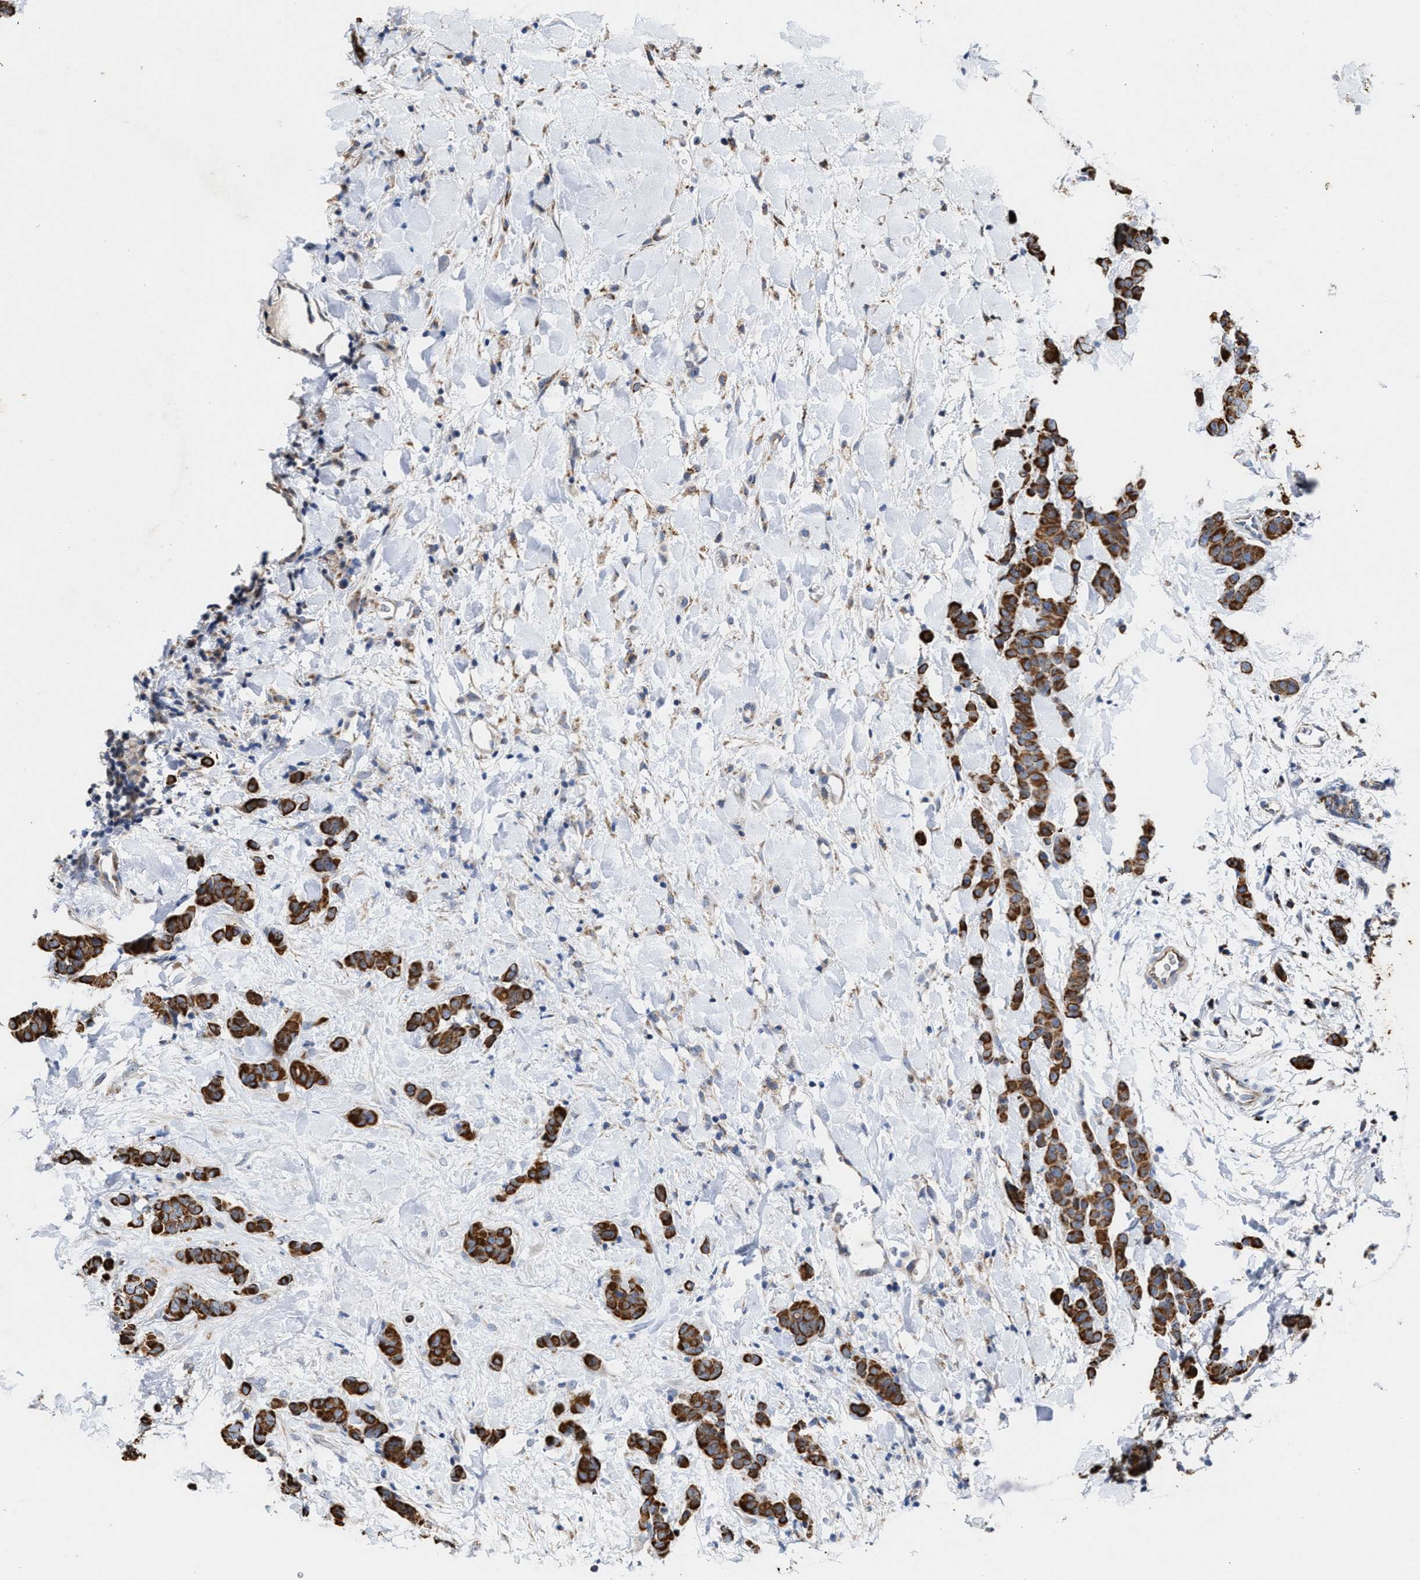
{"staining": {"intensity": "strong", "quantity": ">75%", "location": "cytoplasmic/membranous"}, "tissue": "breast cancer", "cell_type": "Tumor cells", "image_type": "cancer", "snomed": [{"axis": "morphology", "description": "Normal tissue, NOS"}, {"axis": "morphology", "description": "Duct carcinoma"}, {"axis": "topography", "description": "Breast"}], "caption": "Brown immunohistochemical staining in breast cancer exhibits strong cytoplasmic/membranous staining in about >75% of tumor cells.", "gene": "JAG1", "patient": {"sex": "female", "age": 40}}